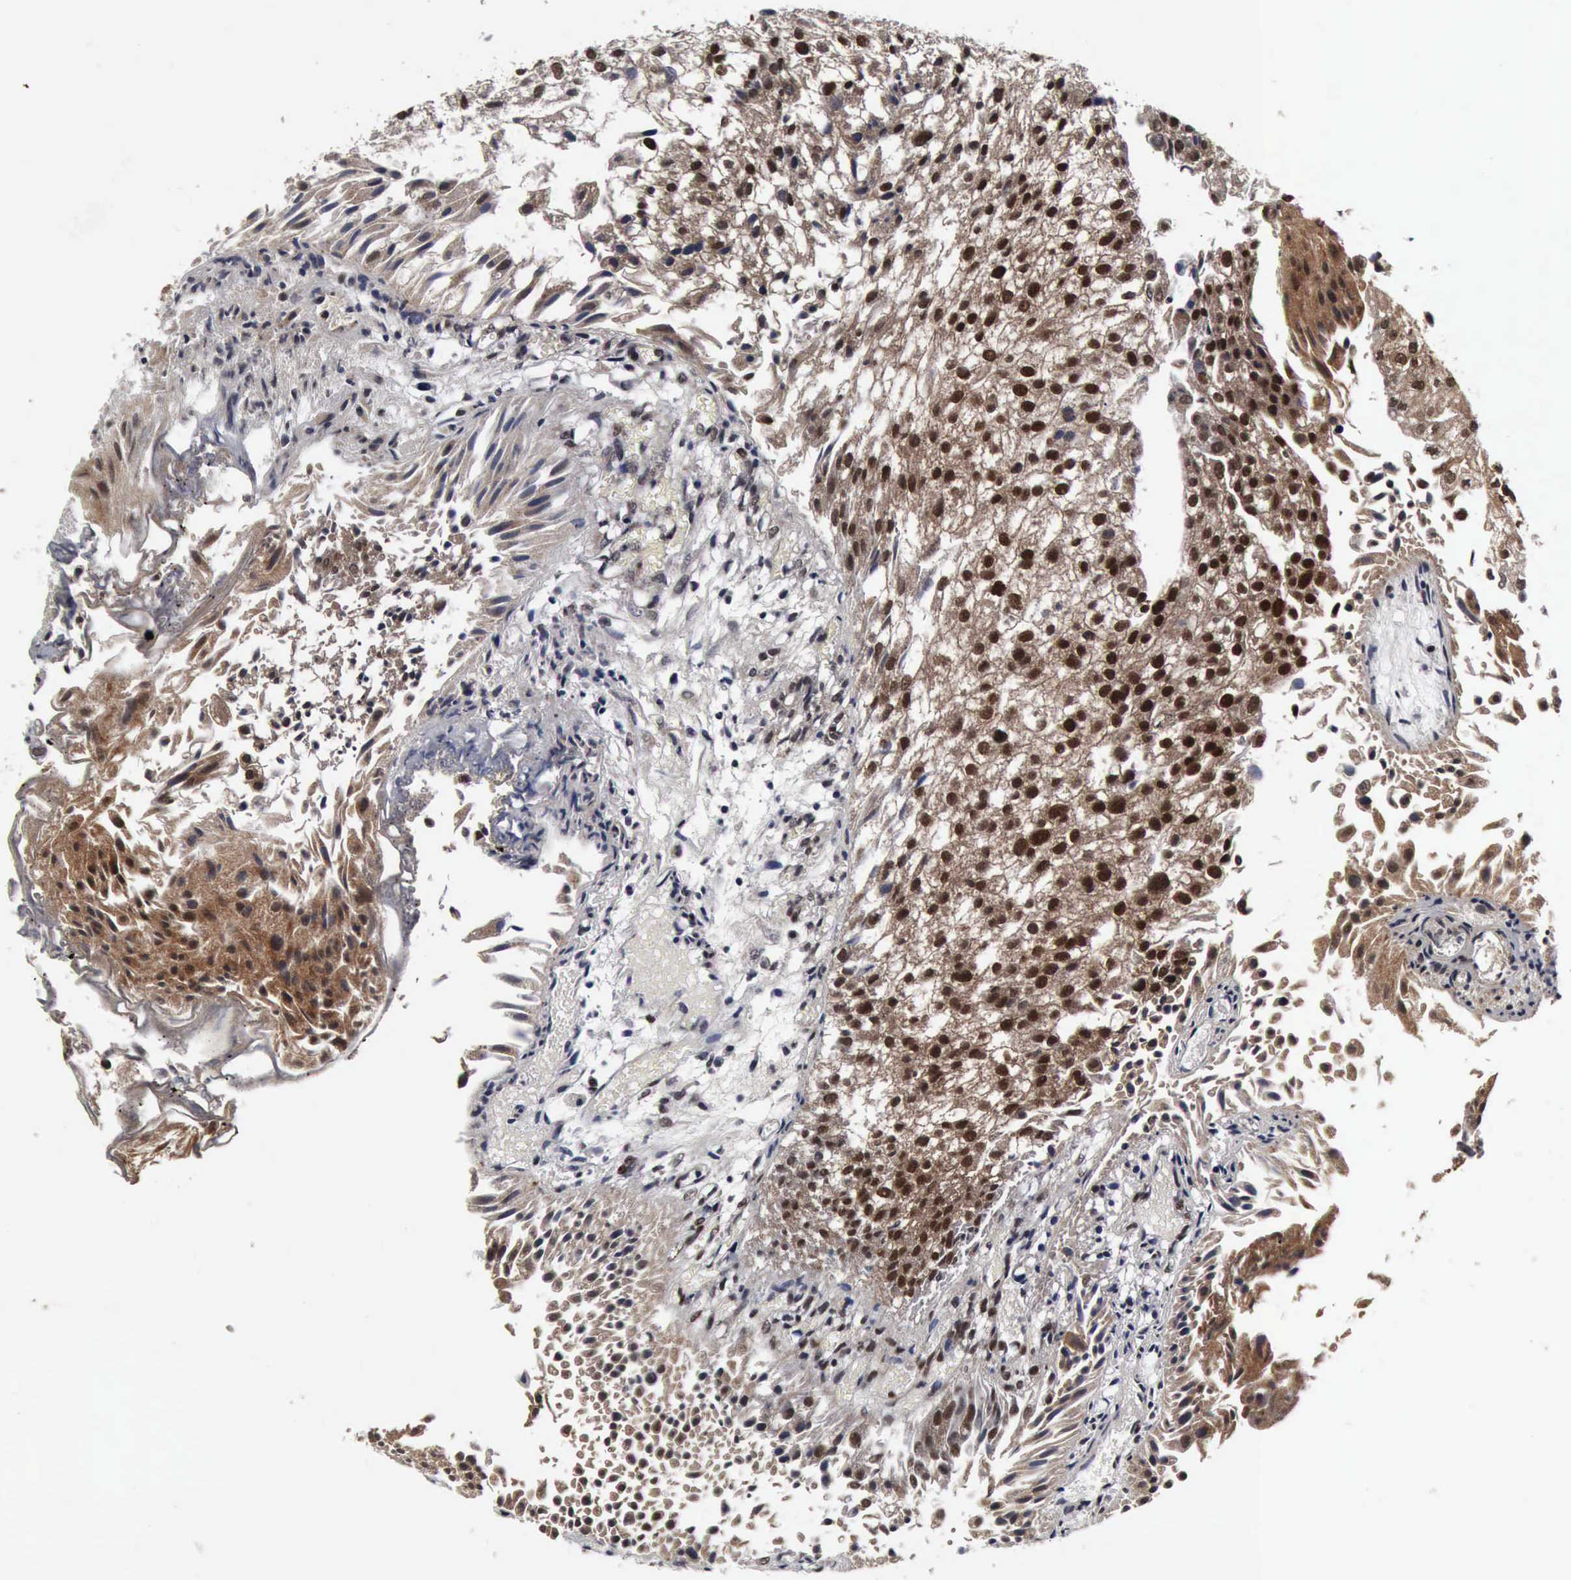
{"staining": {"intensity": "moderate", "quantity": ">75%", "location": "cytoplasmic/membranous,nuclear"}, "tissue": "urothelial cancer", "cell_type": "Tumor cells", "image_type": "cancer", "snomed": [{"axis": "morphology", "description": "Urothelial carcinoma, Low grade"}, {"axis": "topography", "description": "Urinary bladder"}], "caption": "Urothelial cancer stained for a protein (brown) demonstrates moderate cytoplasmic/membranous and nuclear positive staining in about >75% of tumor cells.", "gene": "UBC", "patient": {"sex": "female", "age": 89}}